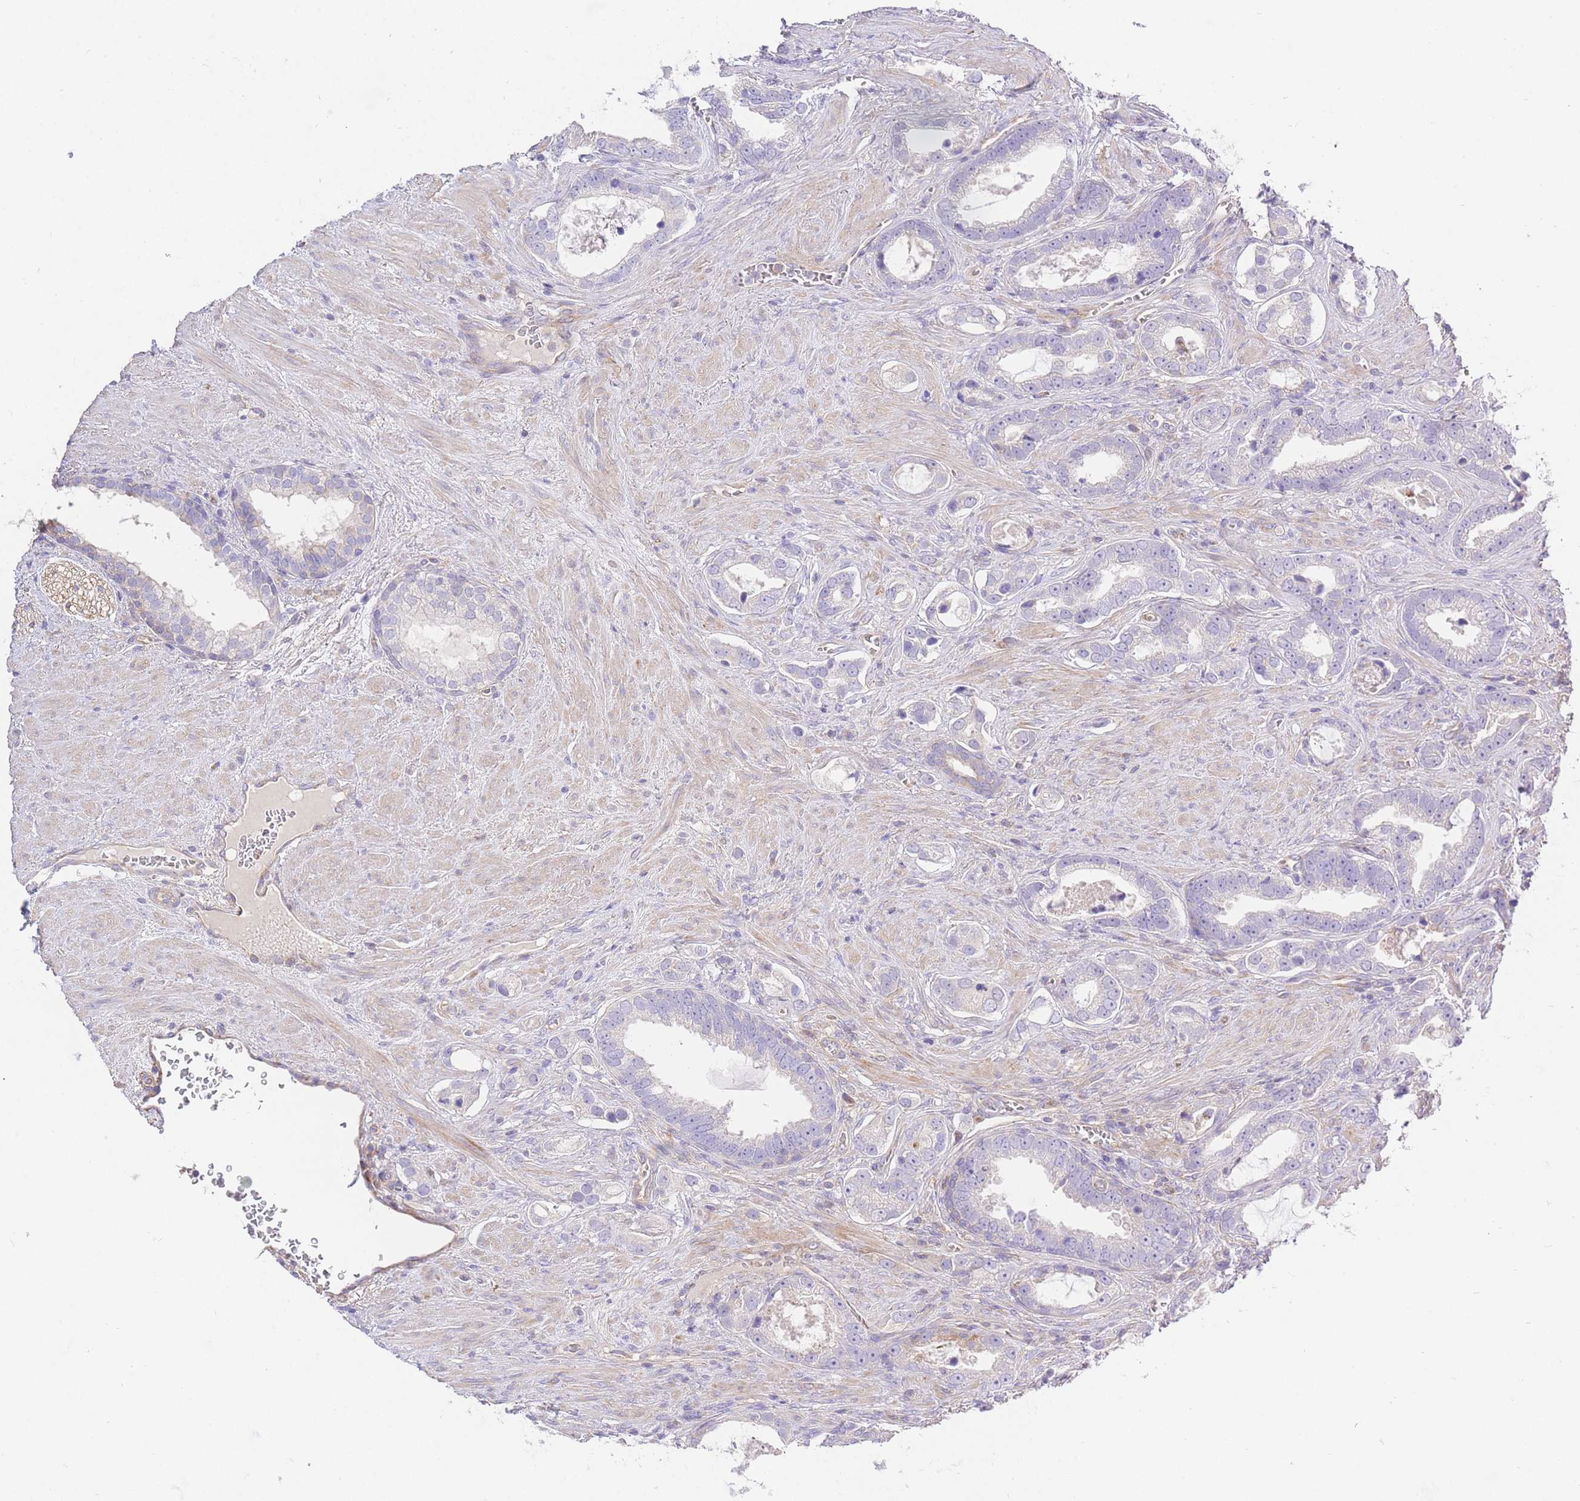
{"staining": {"intensity": "negative", "quantity": "none", "location": "none"}, "tissue": "prostate cancer", "cell_type": "Tumor cells", "image_type": "cancer", "snomed": [{"axis": "morphology", "description": "Adenocarcinoma, High grade"}, {"axis": "topography", "description": "Prostate"}], "caption": "Tumor cells are negative for brown protein staining in adenocarcinoma (high-grade) (prostate).", "gene": "INSYN2B", "patient": {"sex": "male", "age": 67}}